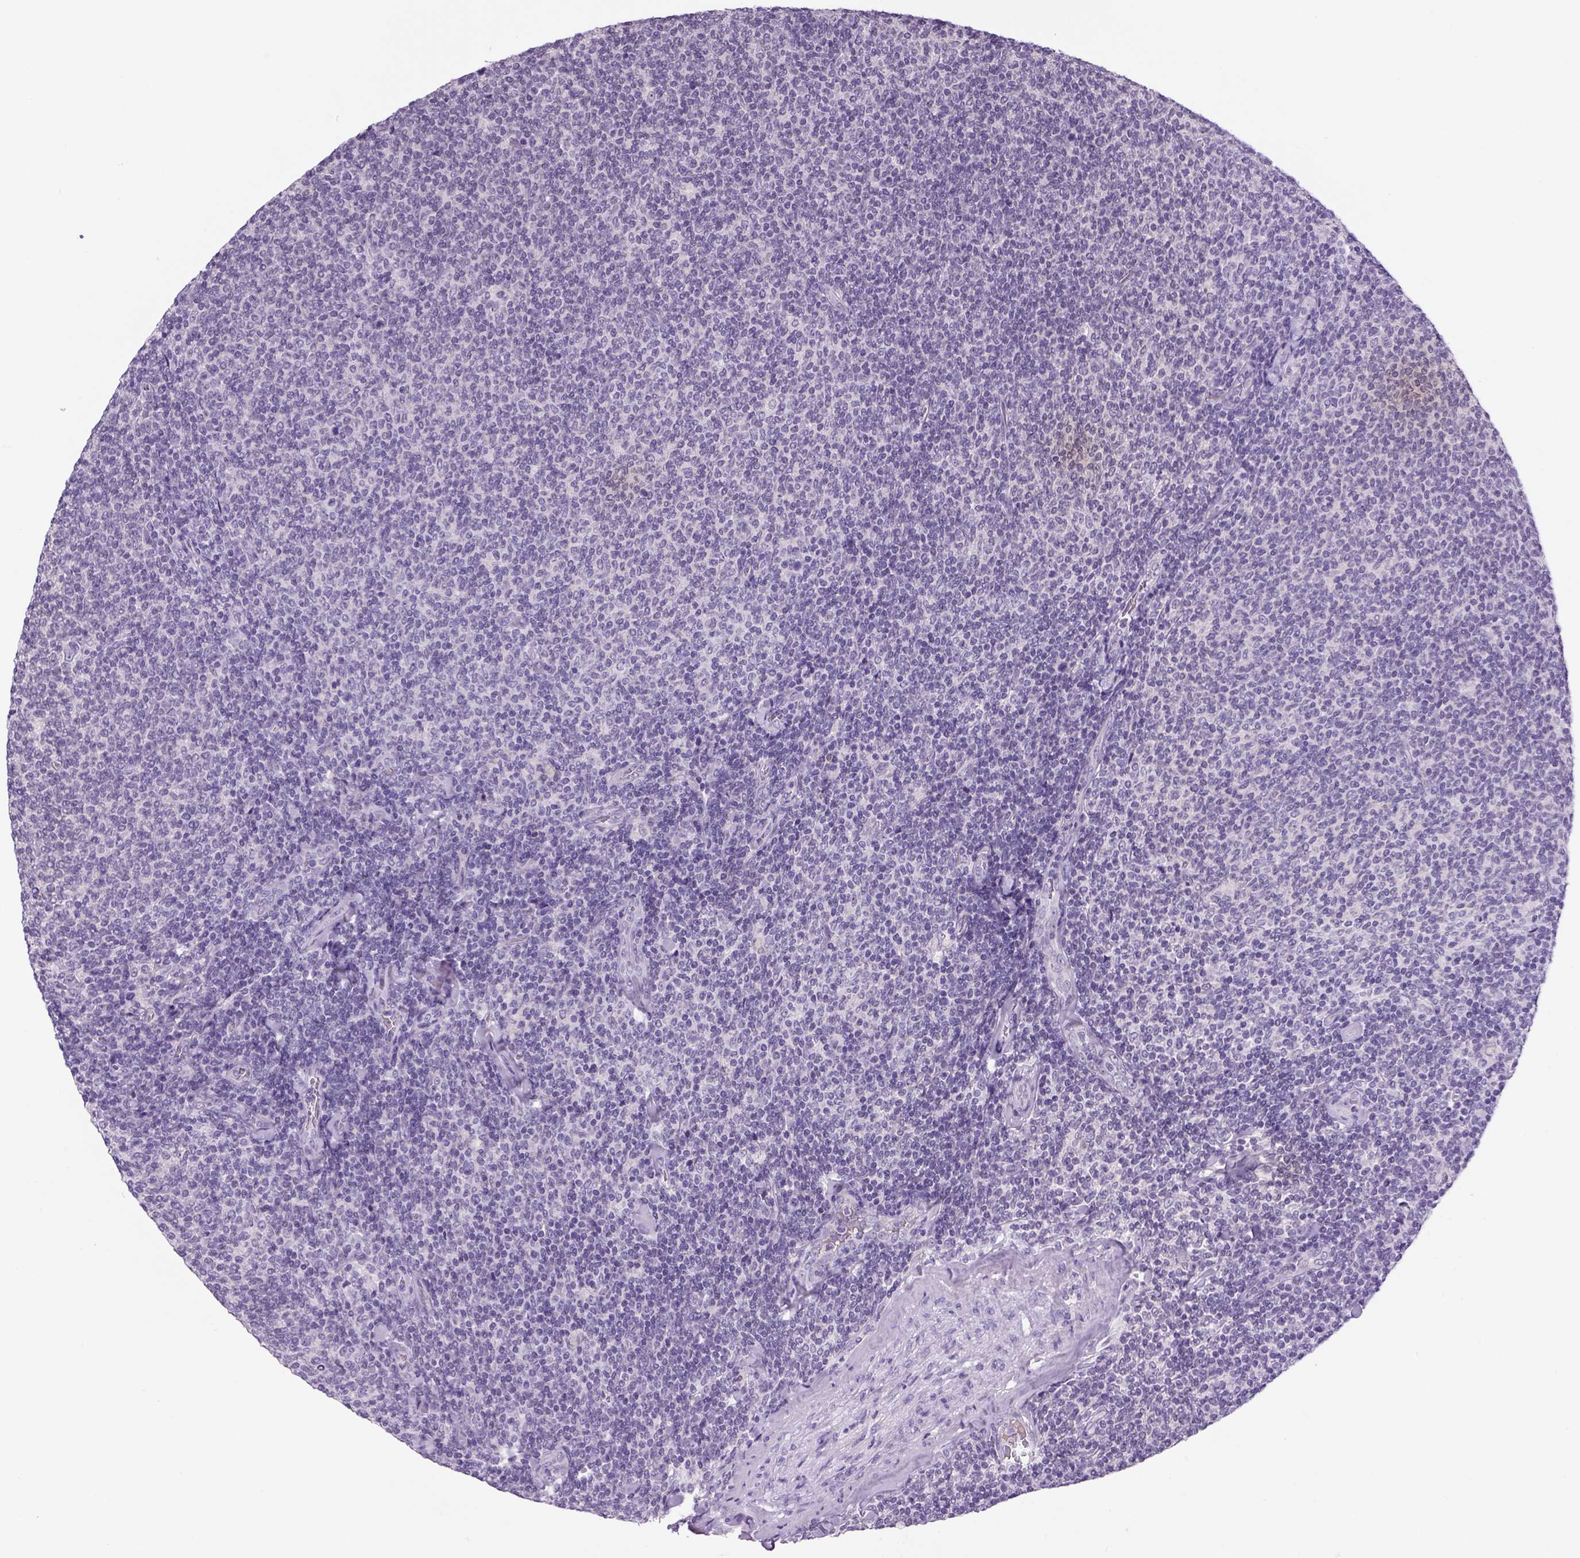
{"staining": {"intensity": "negative", "quantity": "none", "location": "none"}, "tissue": "lymphoma", "cell_type": "Tumor cells", "image_type": "cancer", "snomed": [{"axis": "morphology", "description": "Malignant lymphoma, non-Hodgkin's type, Low grade"}, {"axis": "topography", "description": "Lymph node"}], "caption": "The micrograph reveals no staining of tumor cells in malignant lymphoma, non-Hodgkin's type (low-grade). (DAB (3,3'-diaminobenzidine) immunohistochemistry, high magnification).", "gene": "DBH", "patient": {"sex": "male", "age": 52}}